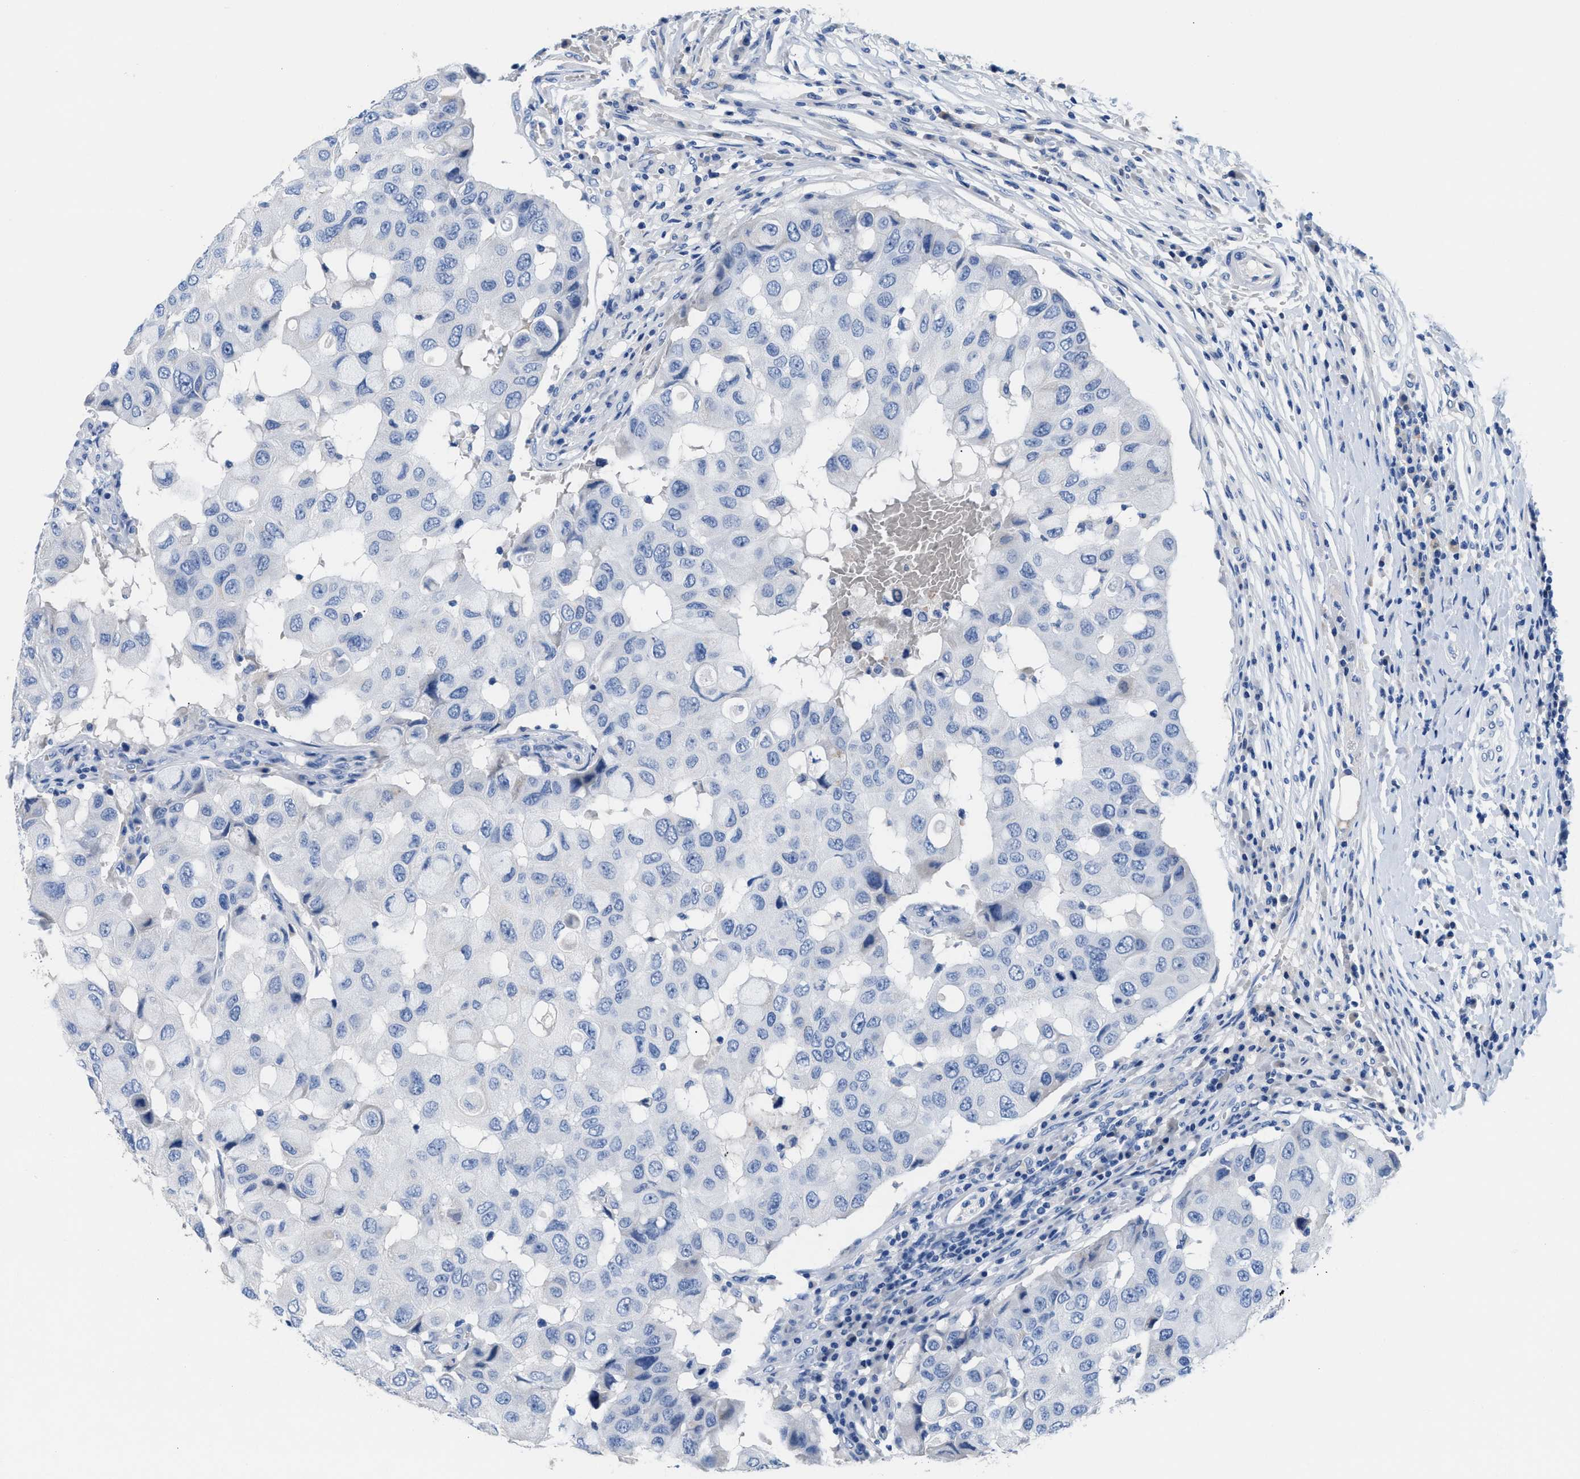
{"staining": {"intensity": "negative", "quantity": "none", "location": "none"}, "tissue": "breast cancer", "cell_type": "Tumor cells", "image_type": "cancer", "snomed": [{"axis": "morphology", "description": "Duct carcinoma"}, {"axis": "topography", "description": "Breast"}], "caption": "Immunohistochemistry histopathology image of neoplastic tissue: human breast intraductal carcinoma stained with DAB reveals no significant protein expression in tumor cells.", "gene": "SLFN13", "patient": {"sex": "female", "age": 27}}